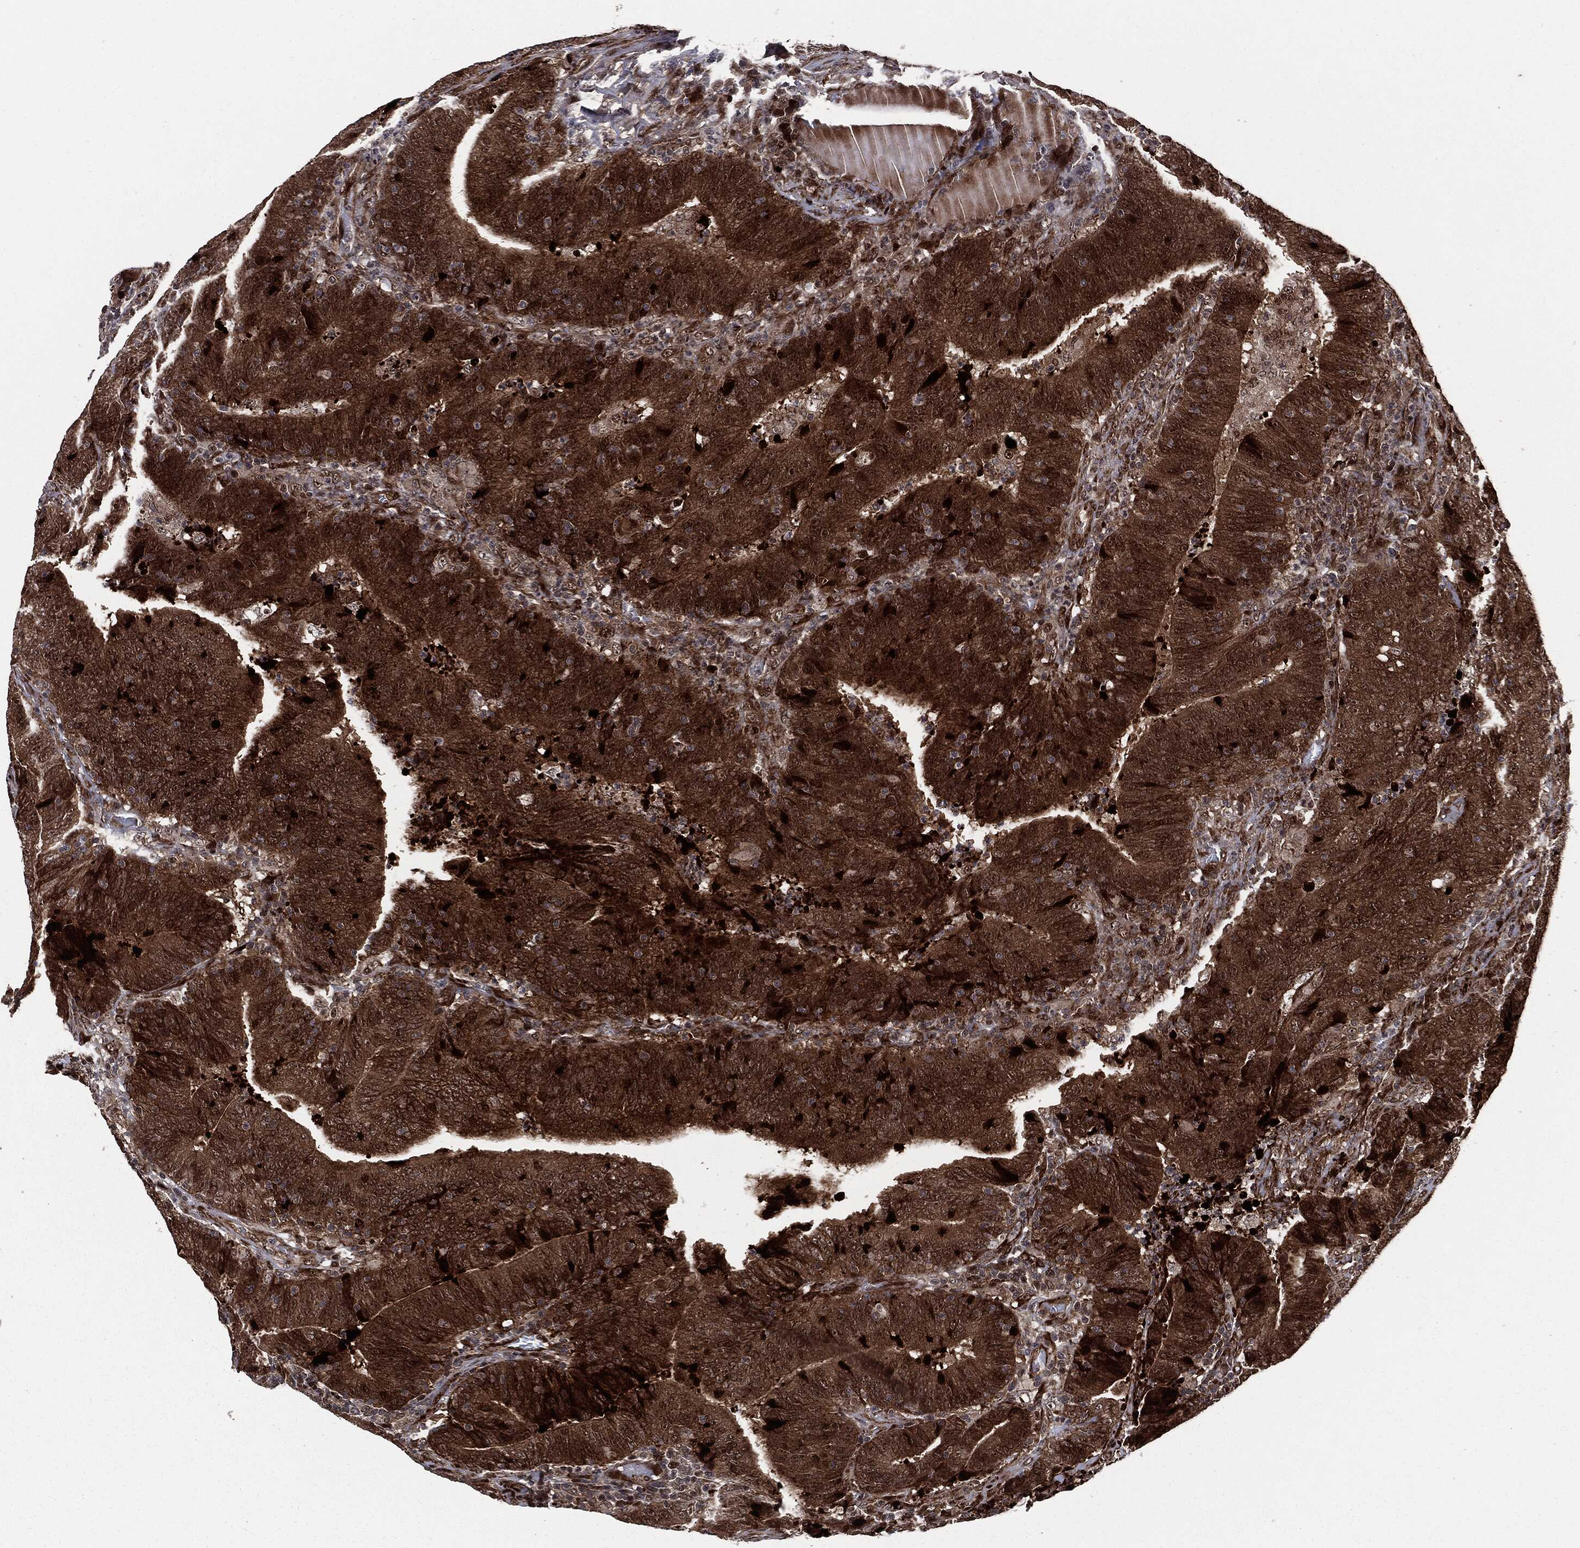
{"staining": {"intensity": "strong", "quantity": ">75%", "location": "cytoplasmic/membranous,nuclear"}, "tissue": "colorectal cancer", "cell_type": "Tumor cells", "image_type": "cancer", "snomed": [{"axis": "morphology", "description": "Adenocarcinoma, NOS"}, {"axis": "topography", "description": "Colon"}], "caption": "Adenocarcinoma (colorectal) stained for a protein demonstrates strong cytoplasmic/membranous and nuclear positivity in tumor cells.", "gene": "SMAD4", "patient": {"sex": "female", "age": 75}}